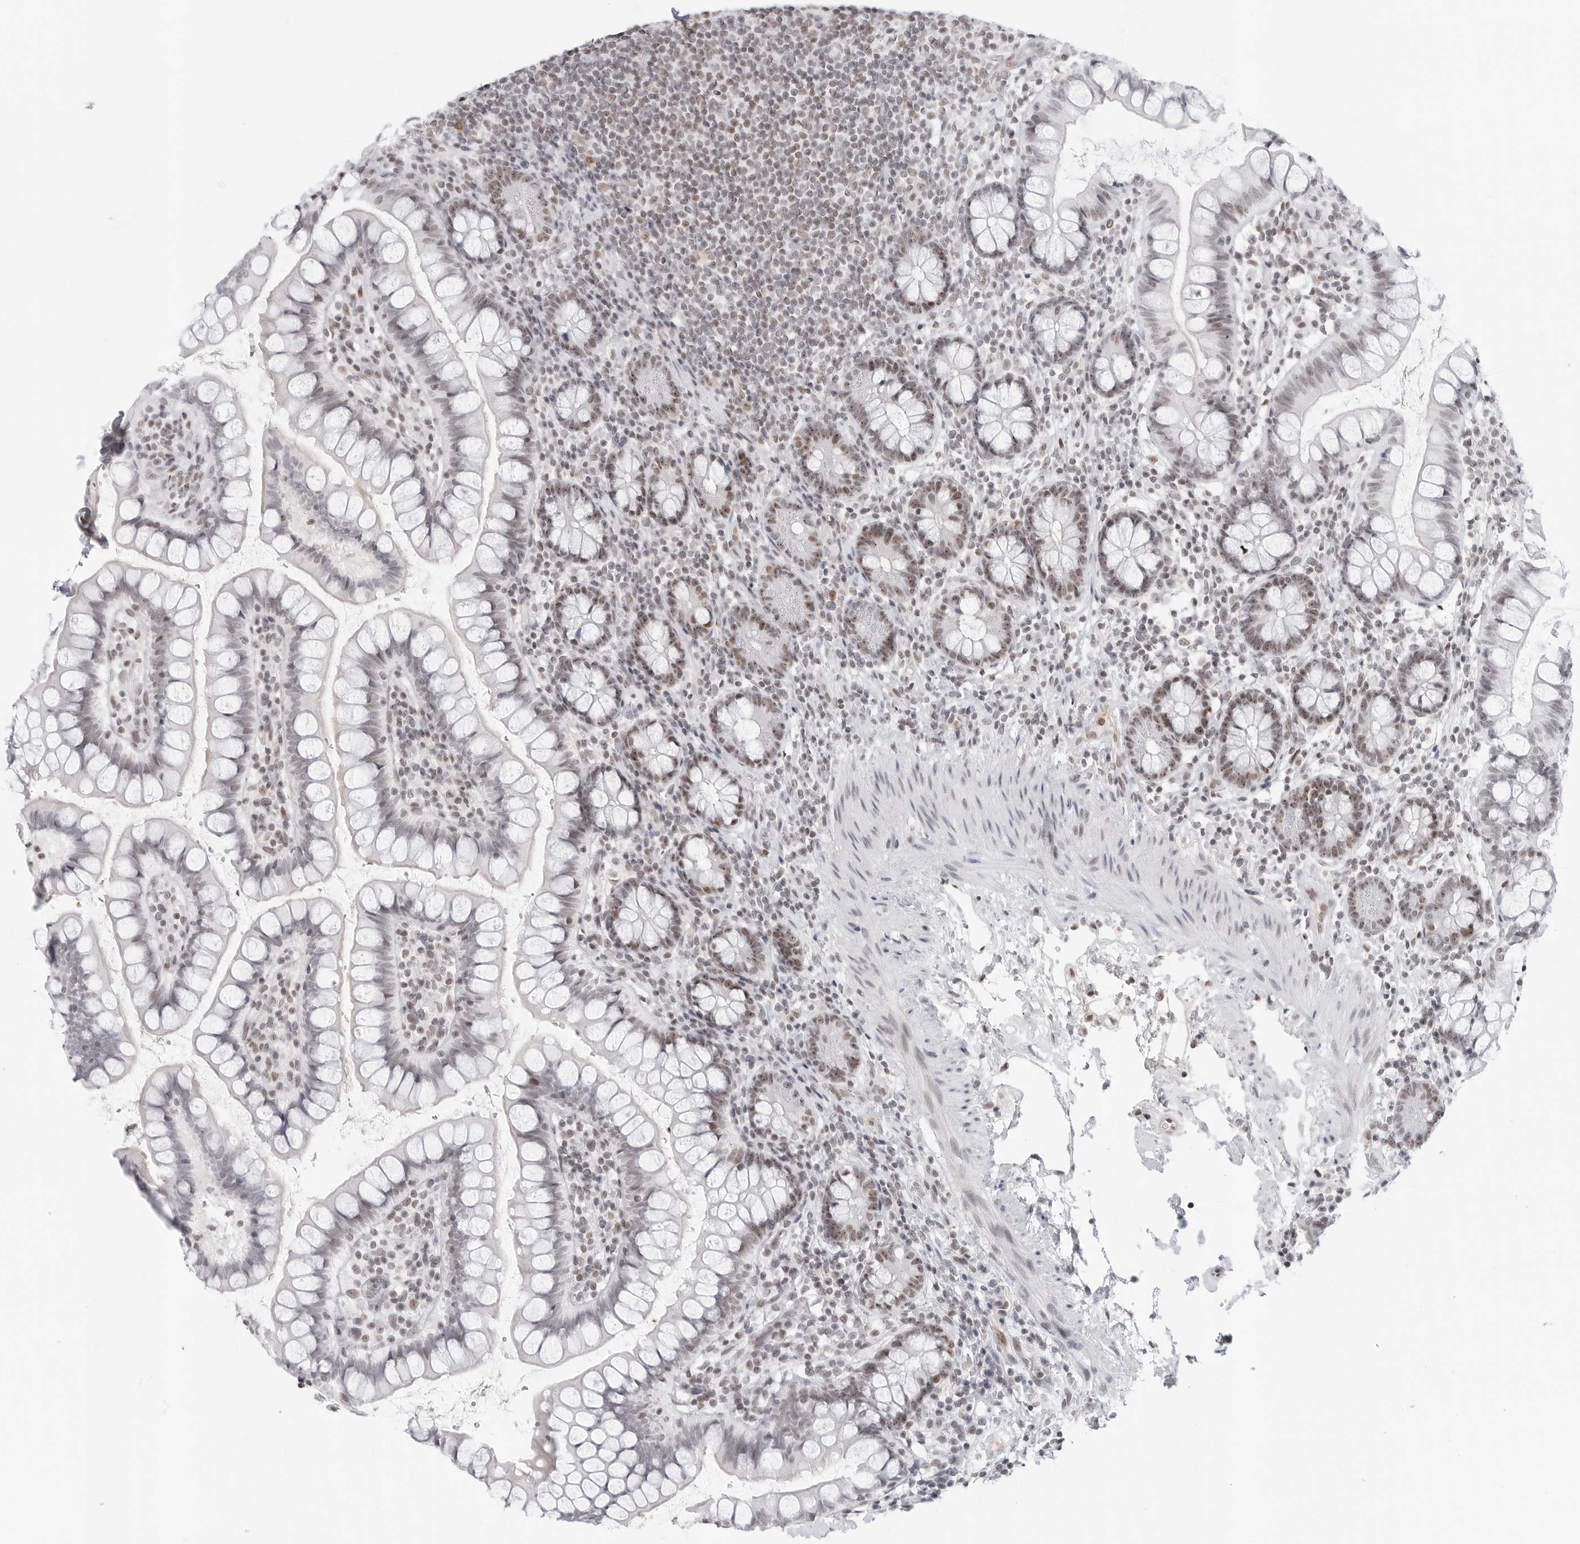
{"staining": {"intensity": "weak", "quantity": "25%-75%", "location": "nuclear"}, "tissue": "small intestine", "cell_type": "Glandular cells", "image_type": "normal", "snomed": [{"axis": "morphology", "description": "Normal tissue, NOS"}, {"axis": "topography", "description": "Small intestine"}], "caption": "Protein positivity by immunohistochemistry (IHC) reveals weak nuclear positivity in approximately 25%-75% of glandular cells in normal small intestine.", "gene": "WRAP53", "patient": {"sex": "female", "age": 84}}